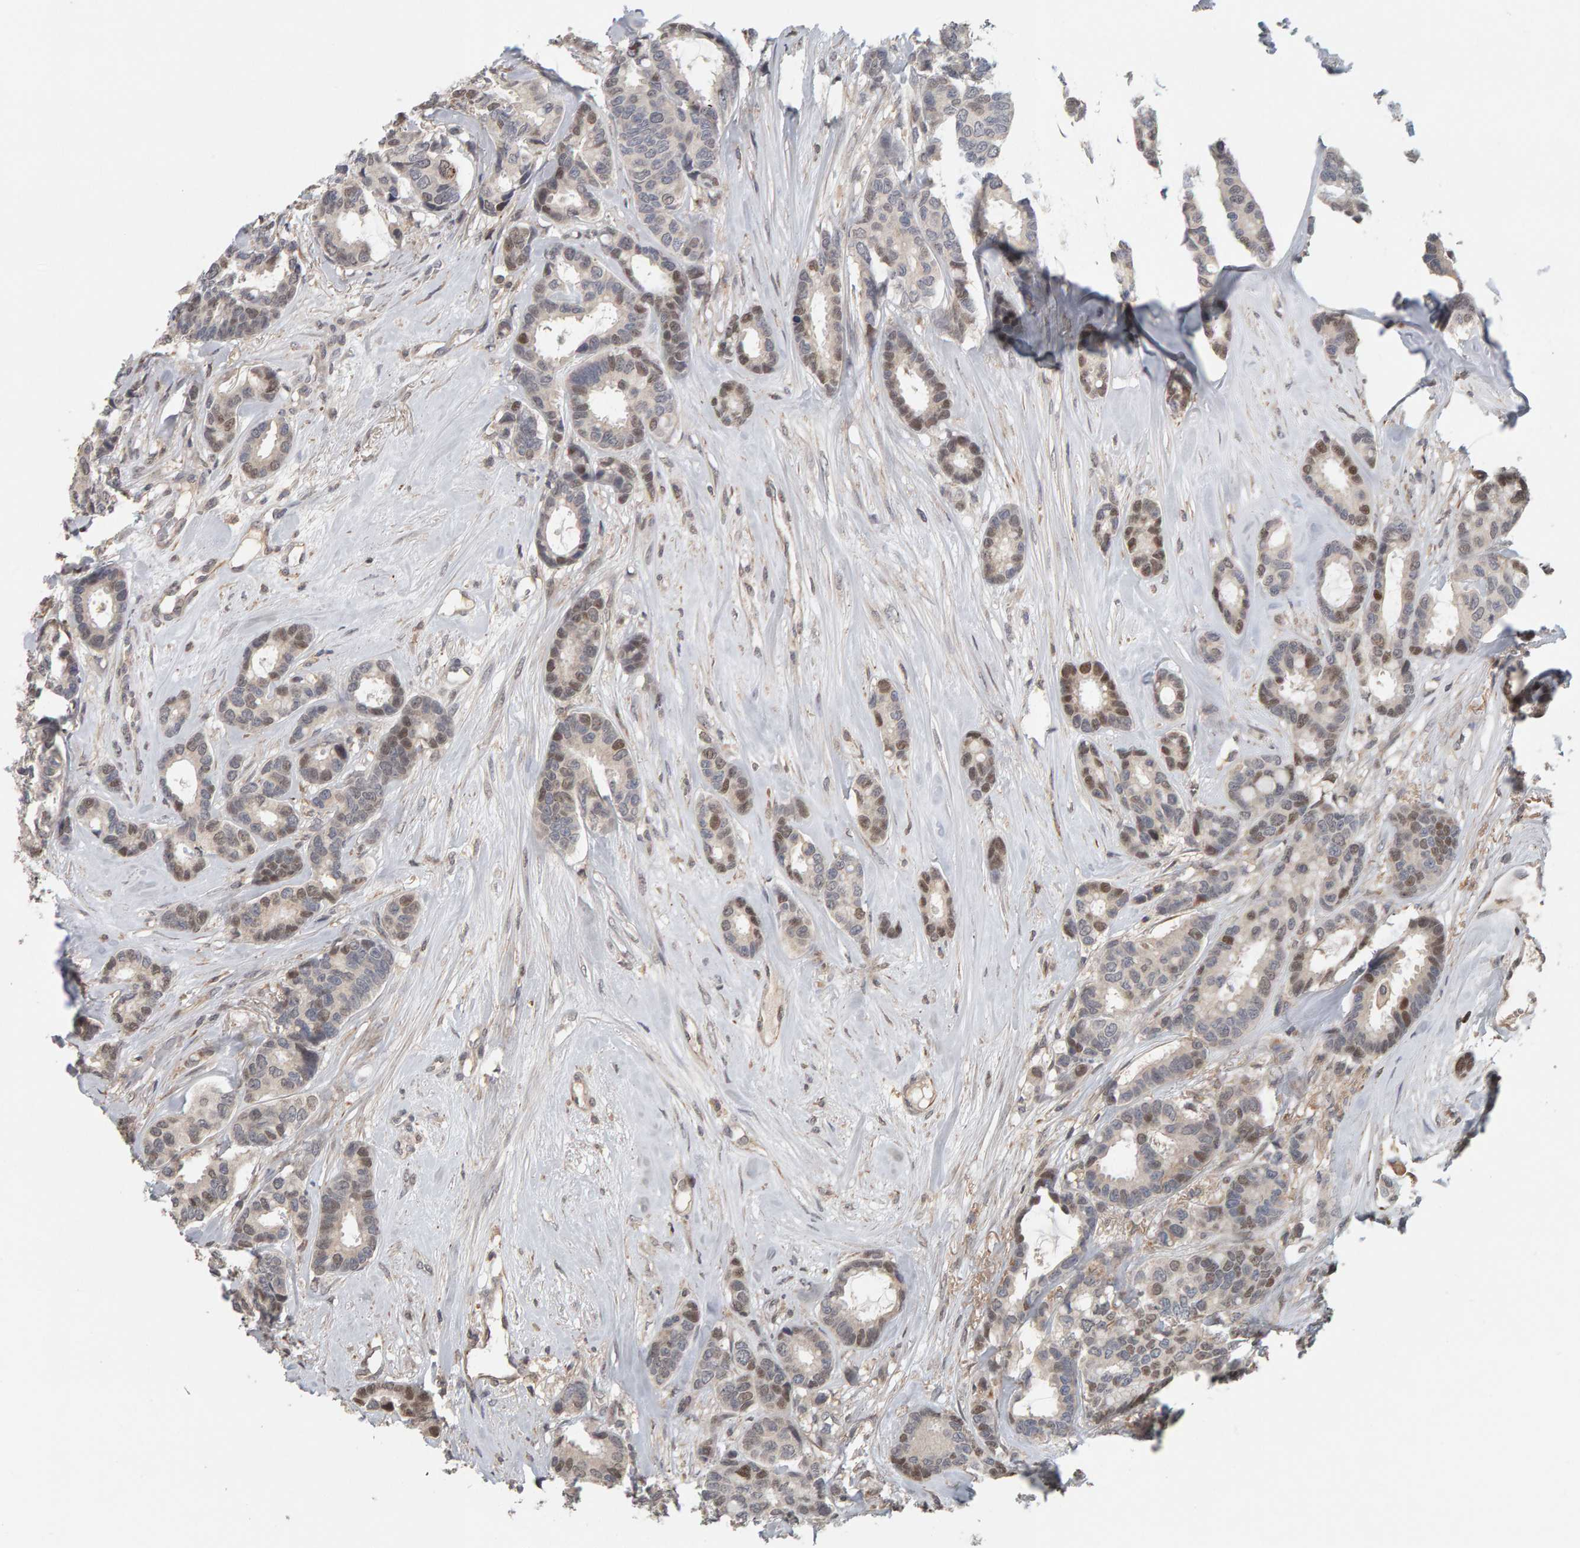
{"staining": {"intensity": "moderate", "quantity": "<25%", "location": "nuclear"}, "tissue": "breast cancer", "cell_type": "Tumor cells", "image_type": "cancer", "snomed": [{"axis": "morphology", "description": "Duct carcinoma"}, {"axis": "topography", "description": "Breast"}], "caption": "A micrograph of human breast cancer stained for a protein exhibits moderate nuclear brown staining in tumor cells.", "gene": "TEFM", "patient": {"sex": "female", "age": 87}}